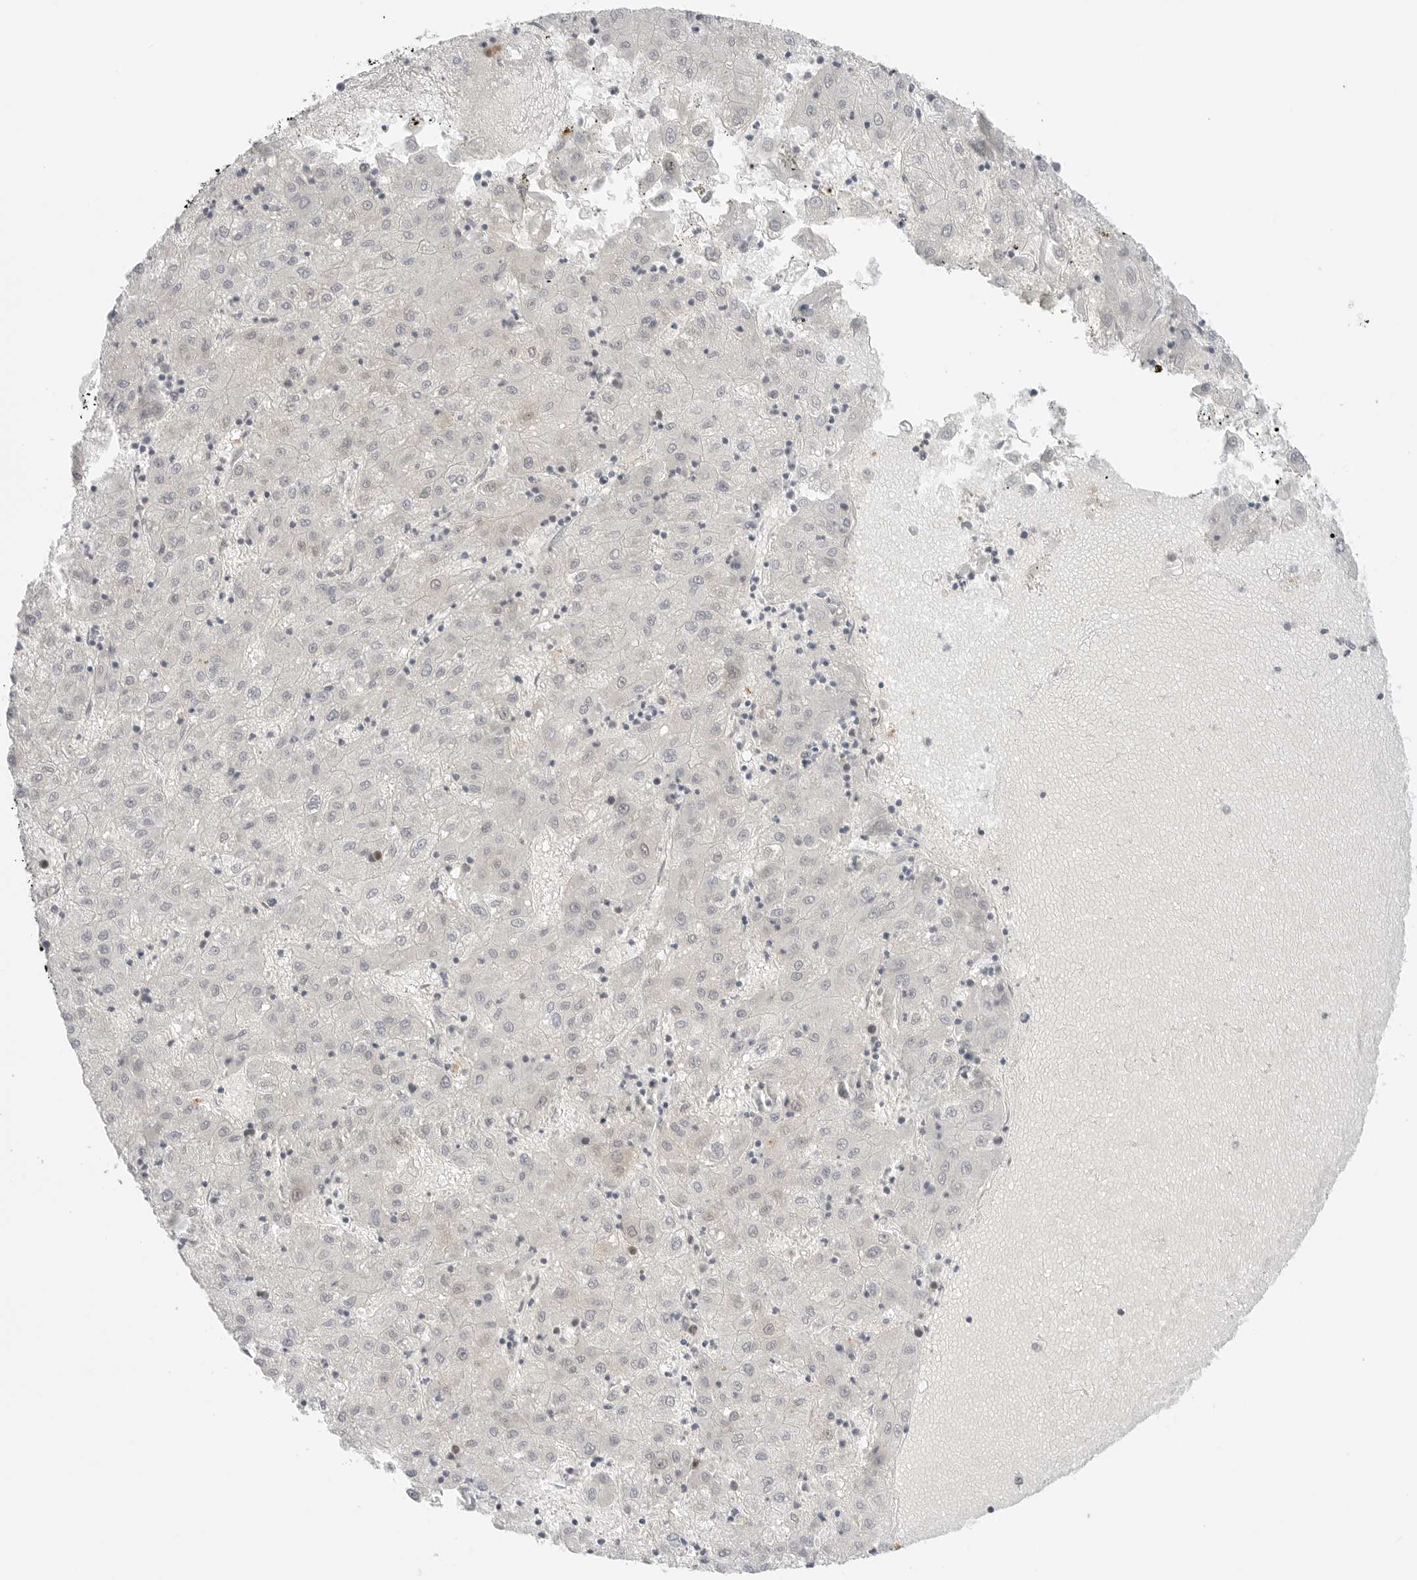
{"staining": {"intensity": "negative", "quantity": "none", "location": "none"}, "tissue": "liver cancer", "cell_type": "Tumor cells", "image_type": "cancer", "snomed": [{"axis": "morphology", "description": "Carcinoma, Hepatocellular, NOS"}, {"axis": "topography", "description": "Liver"}], "caption": "A photomicrograph of human liver hepatocellular carcinoma is negative for staining in tumor cells.", "gene": "NUDC", "patient": {"sex": "male", "age": 72}}